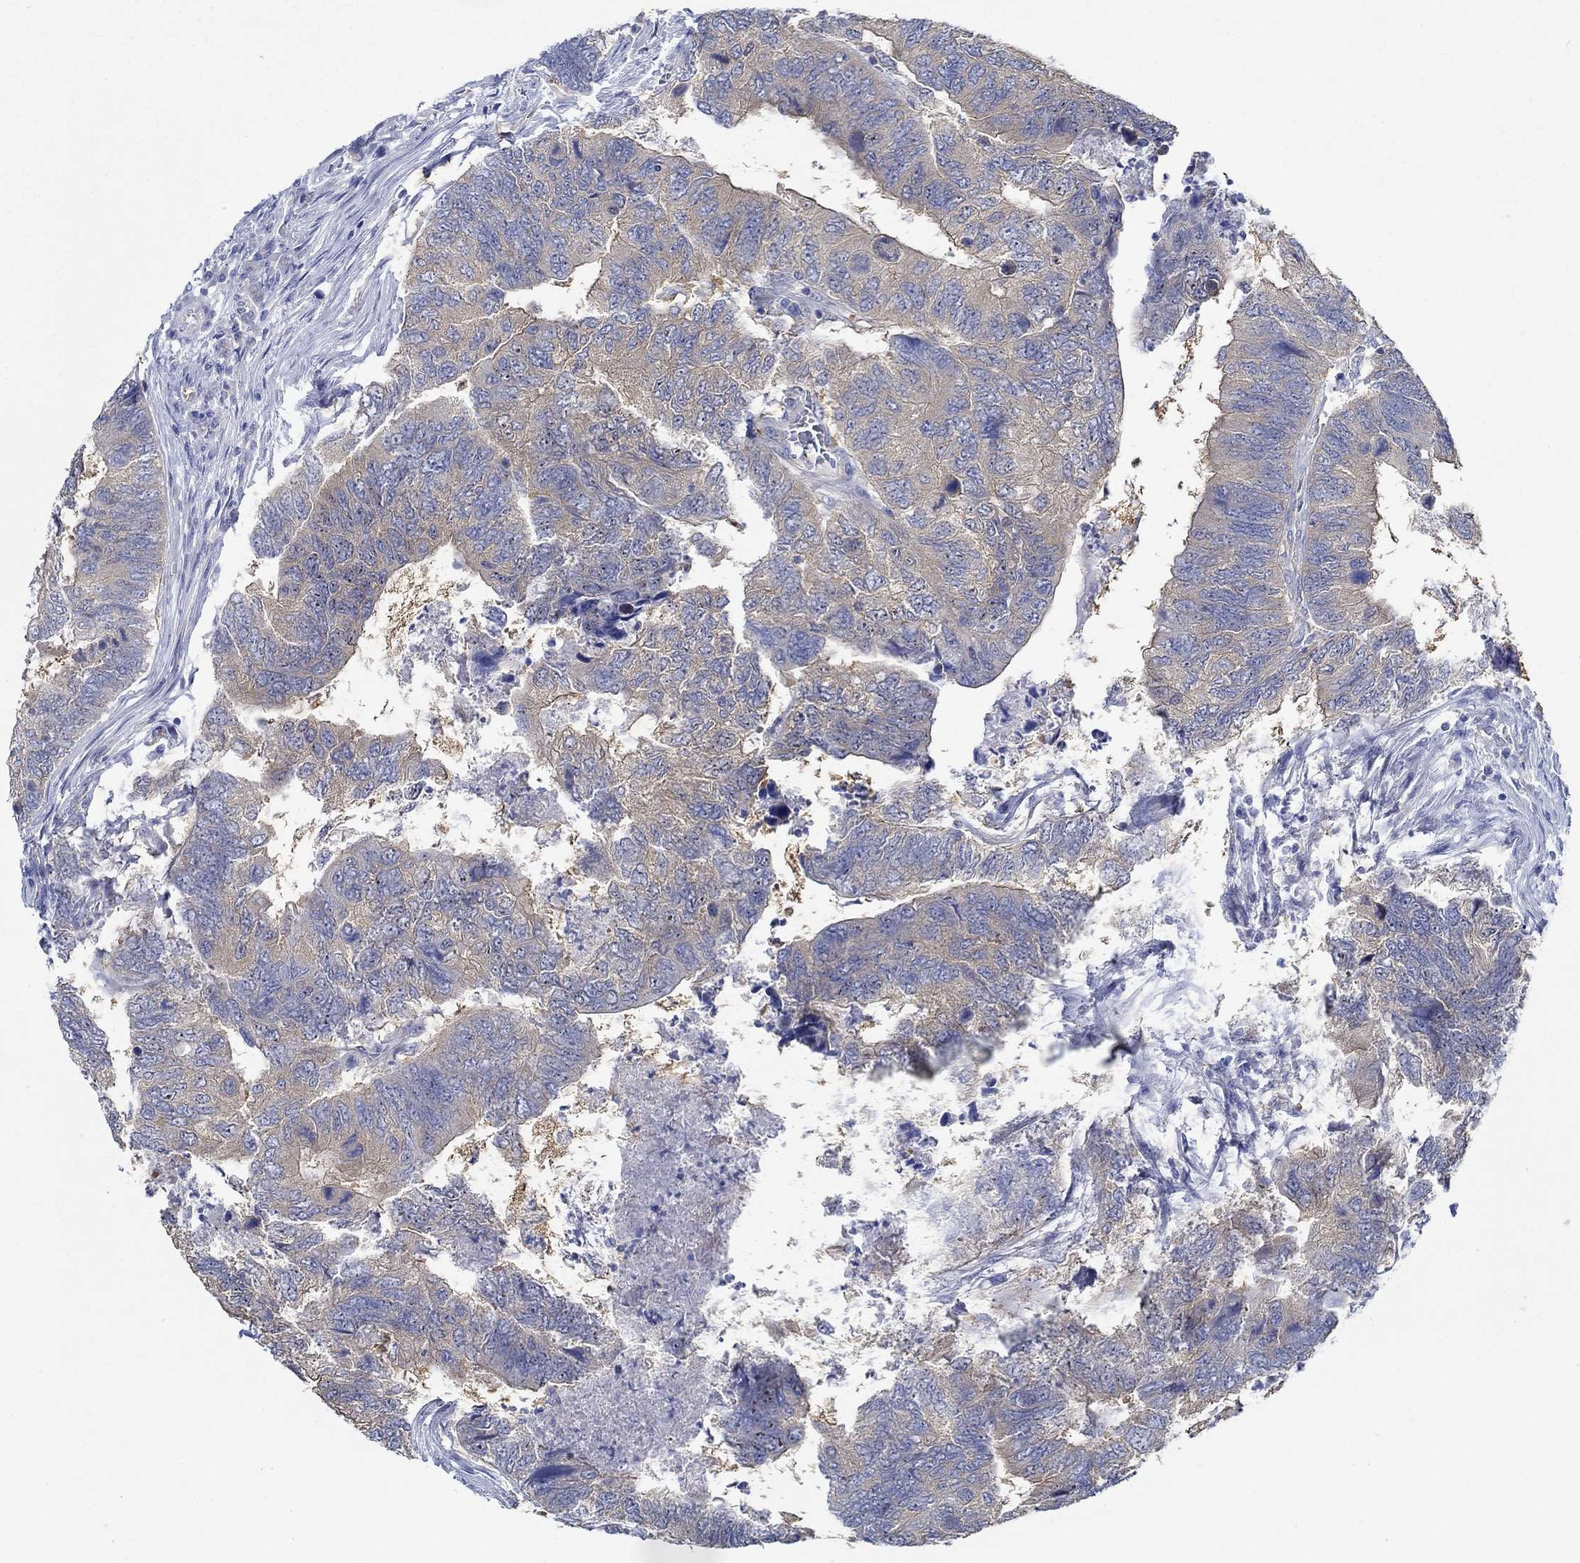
{"staining": {"intensity": "moderate", "quantity": "<25%", "location": "cytoplasmic/membranous"}, "tissue": "colorectal cancer", "cell_type": "Tumor cells", "image_type": "cancer", "snomed": [{"axis": "morphology", "description": "Adenocarcinoma, NOS"}, {"axis": "topography", "description": "Colon"}], "caption": "Adenocarcinoma (colorectal) stained for a protein demonstrates moderate cytoplasmic/membranous positivity in tumor cells. (IHC, brightfield microscopy, high magnification).", "gene": "SLC27A3", "patient": {"sex": "female", "age": 67}}